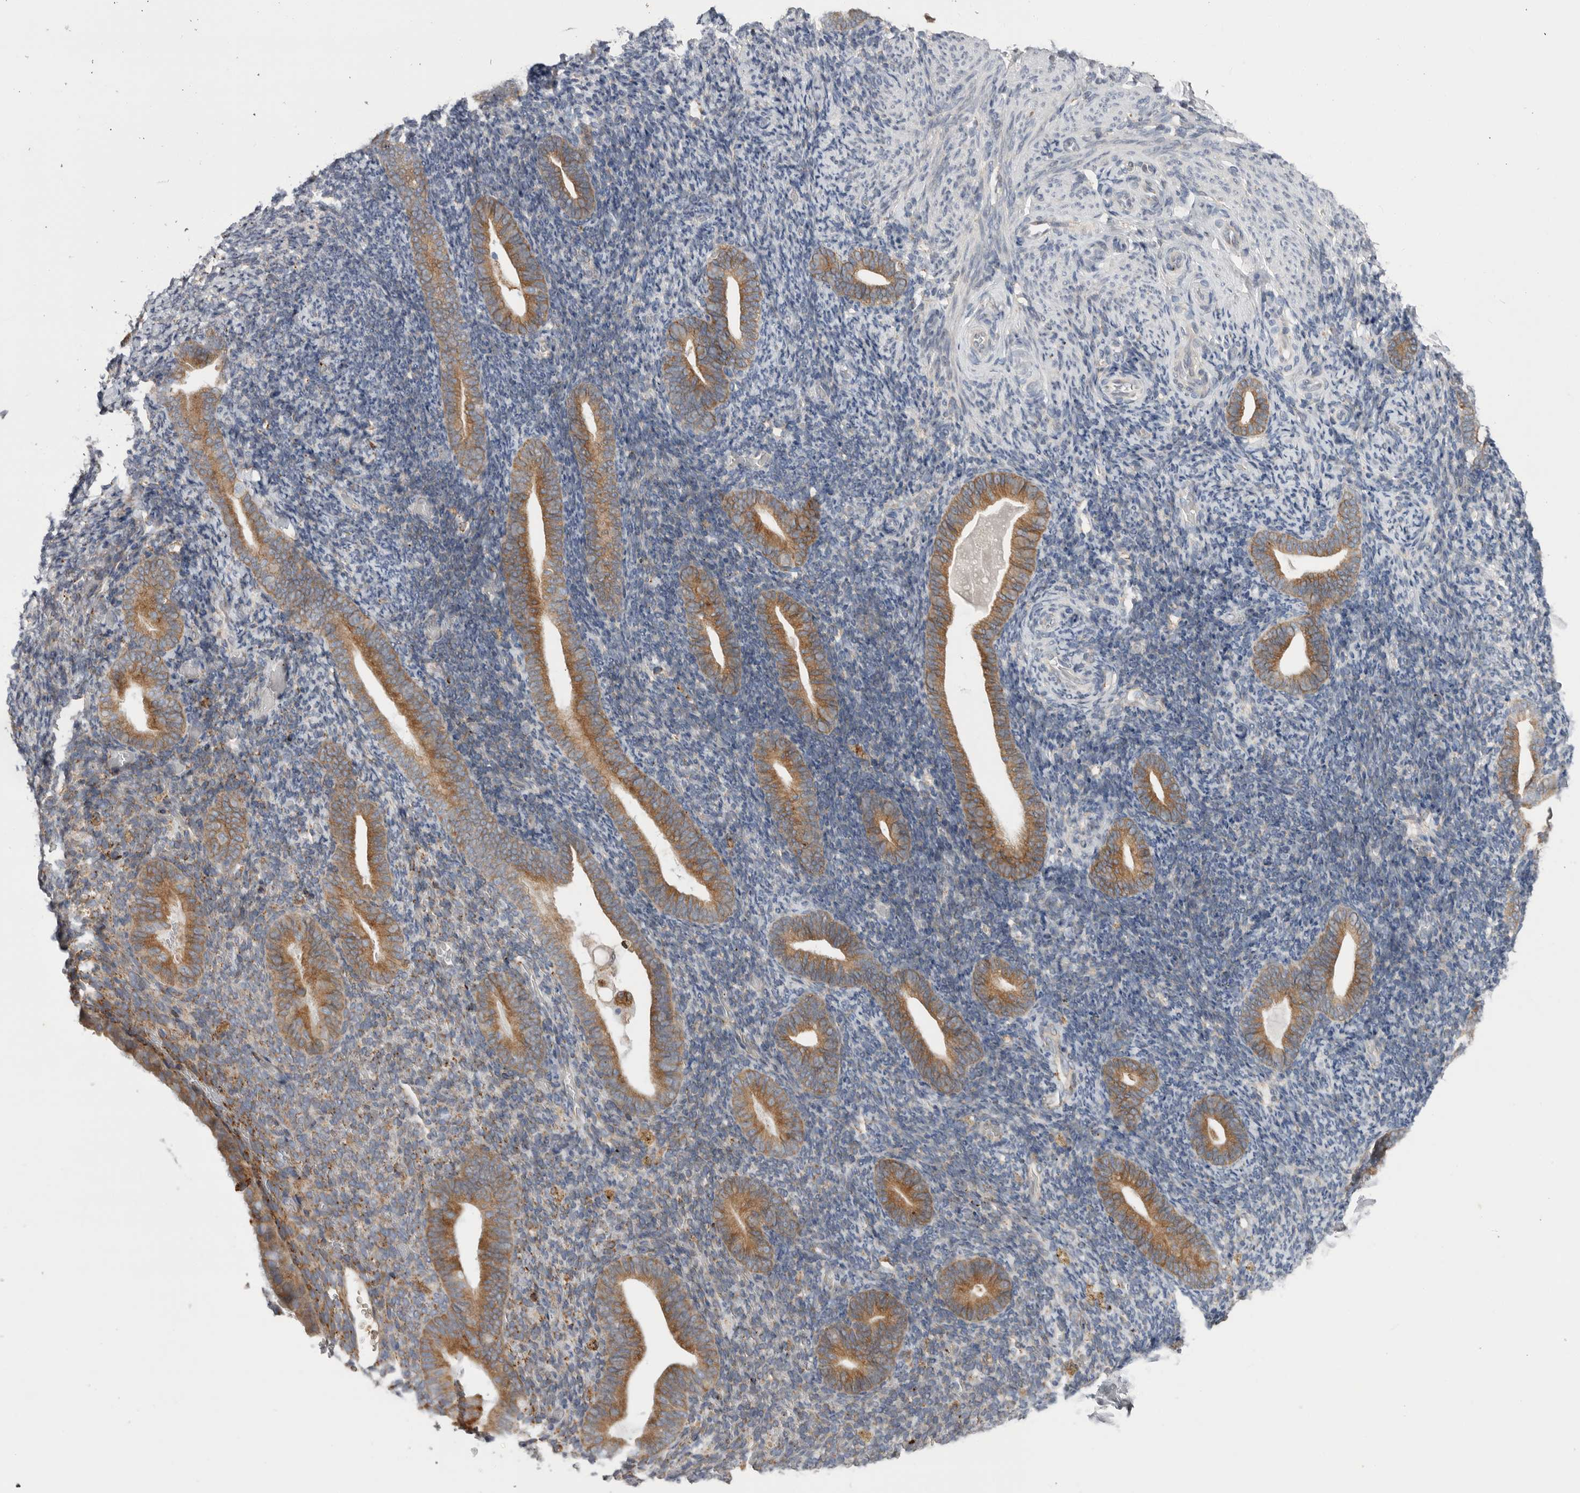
{"staining": {"intensity": "weak", "quantity": "25%-75%", "location": "cytoplasmic/membranous"}, "tissue": "endometrium", "cell_type": "Cells in endometrial stroma", "image_type": "normal", "snomed": [{"axis": "morphology", "description": "Normal tissue, NOS"}, {"axis": "topography", "description": "Endometrium"}], "caption": "IHC (DAB (3,3'-diaminobenzidine)) staining of unremarkable human endometrium shows weak cytoplasmic/membranous protein positivity in about 25%-75% of cells in endometrial stroma.", "gene": "GANAB", "patient": {"sex": "female", "age": 51}}